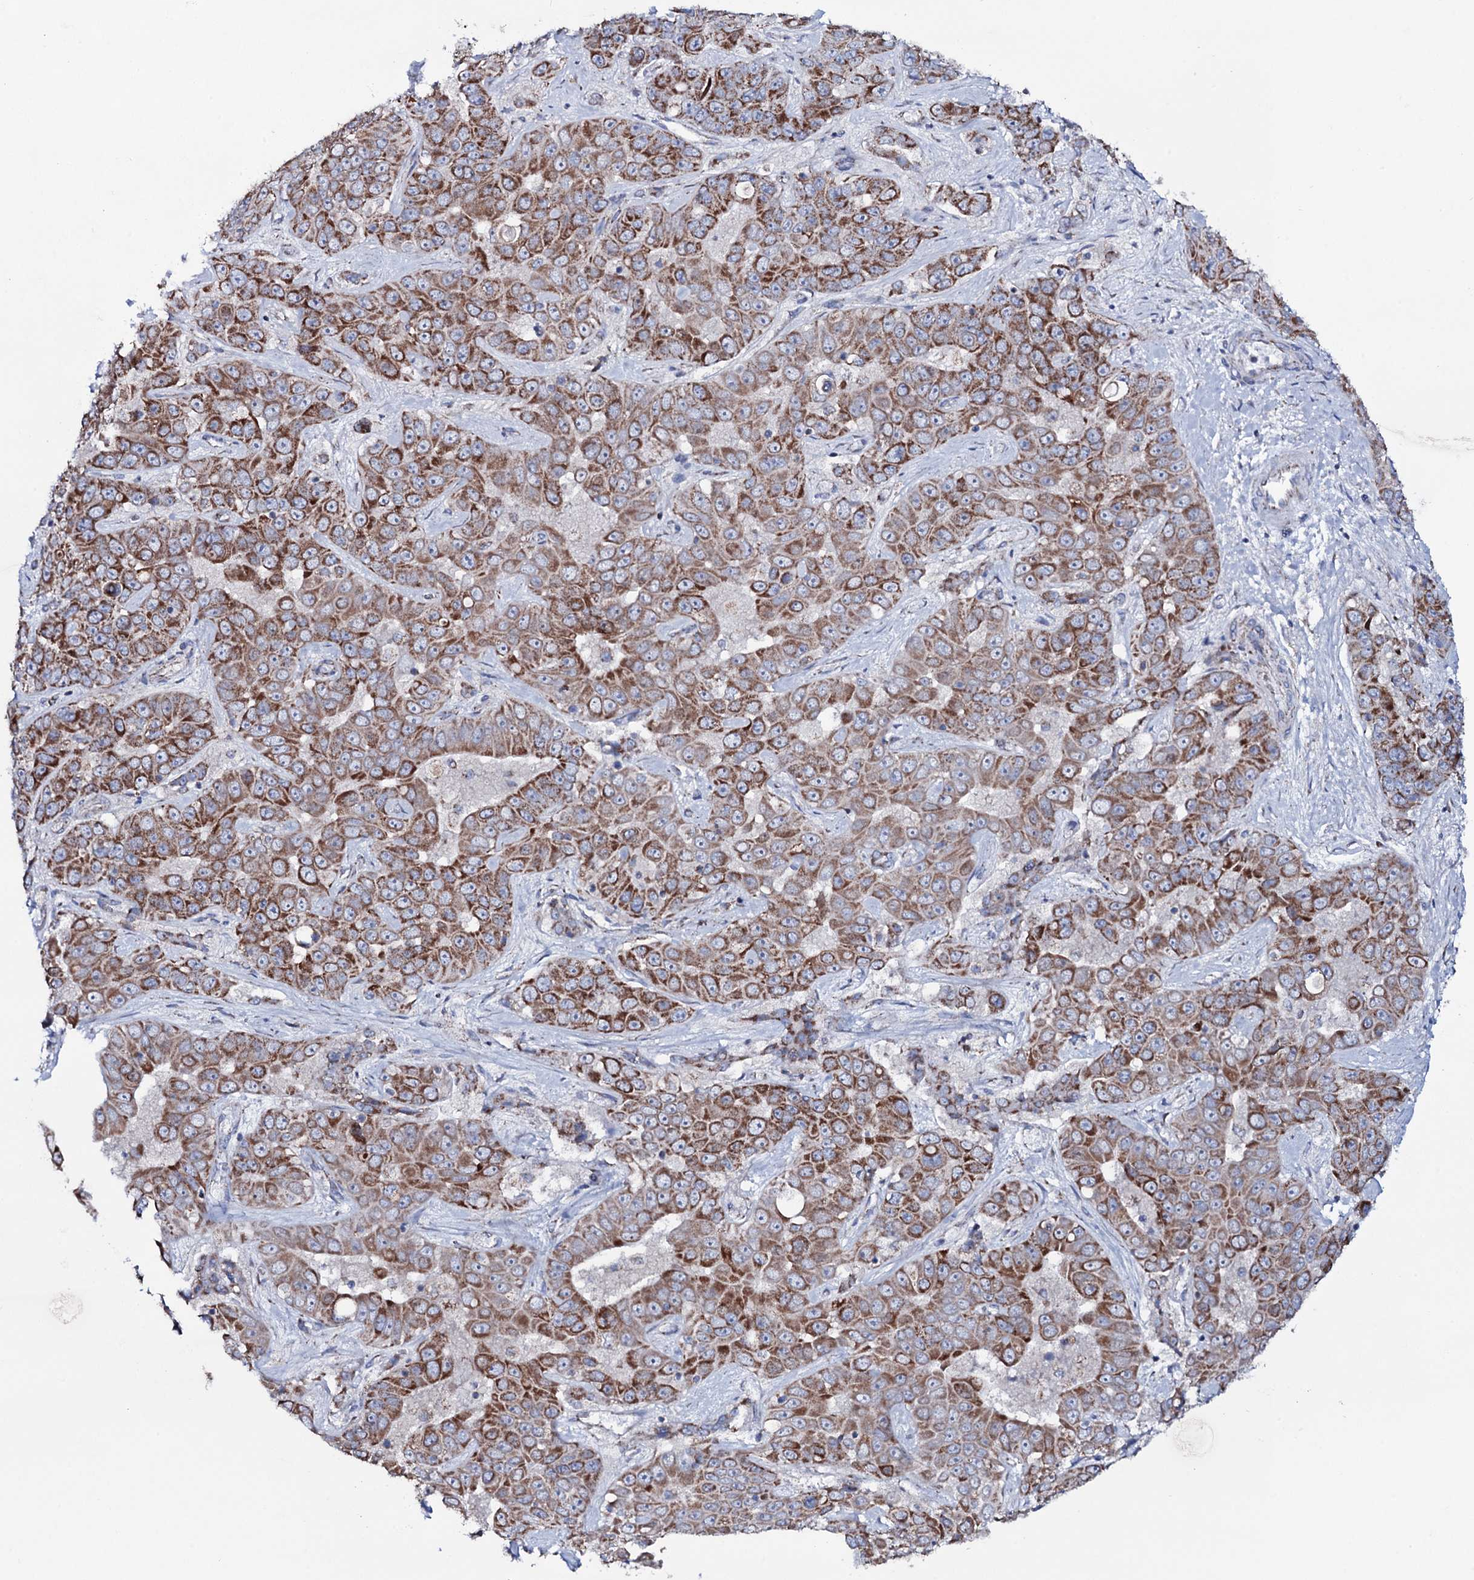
{"staining": {"intensity": "strong", "quantity": ">75%", "location": "cytoplasmic/membranous"}, "tissue": "liver cancer", "cell_type": "Tumor cells", "image_type": "cancer", "snomed": [{"axis": "morphology", "description": "Cholangiocarcinoma"}, {"axis": "topography", "description": "Liver"}], "caption": "Immunohistochemistry image of human liver cancer (cholangiocarcinoma) stained for a protein (brown), which reveals high levels of strong cytoplasmic/membranous positivity in about >75% of tumor cells.", "gene": "MRPS35", "patient": {"sex": "female", "age": 52}}